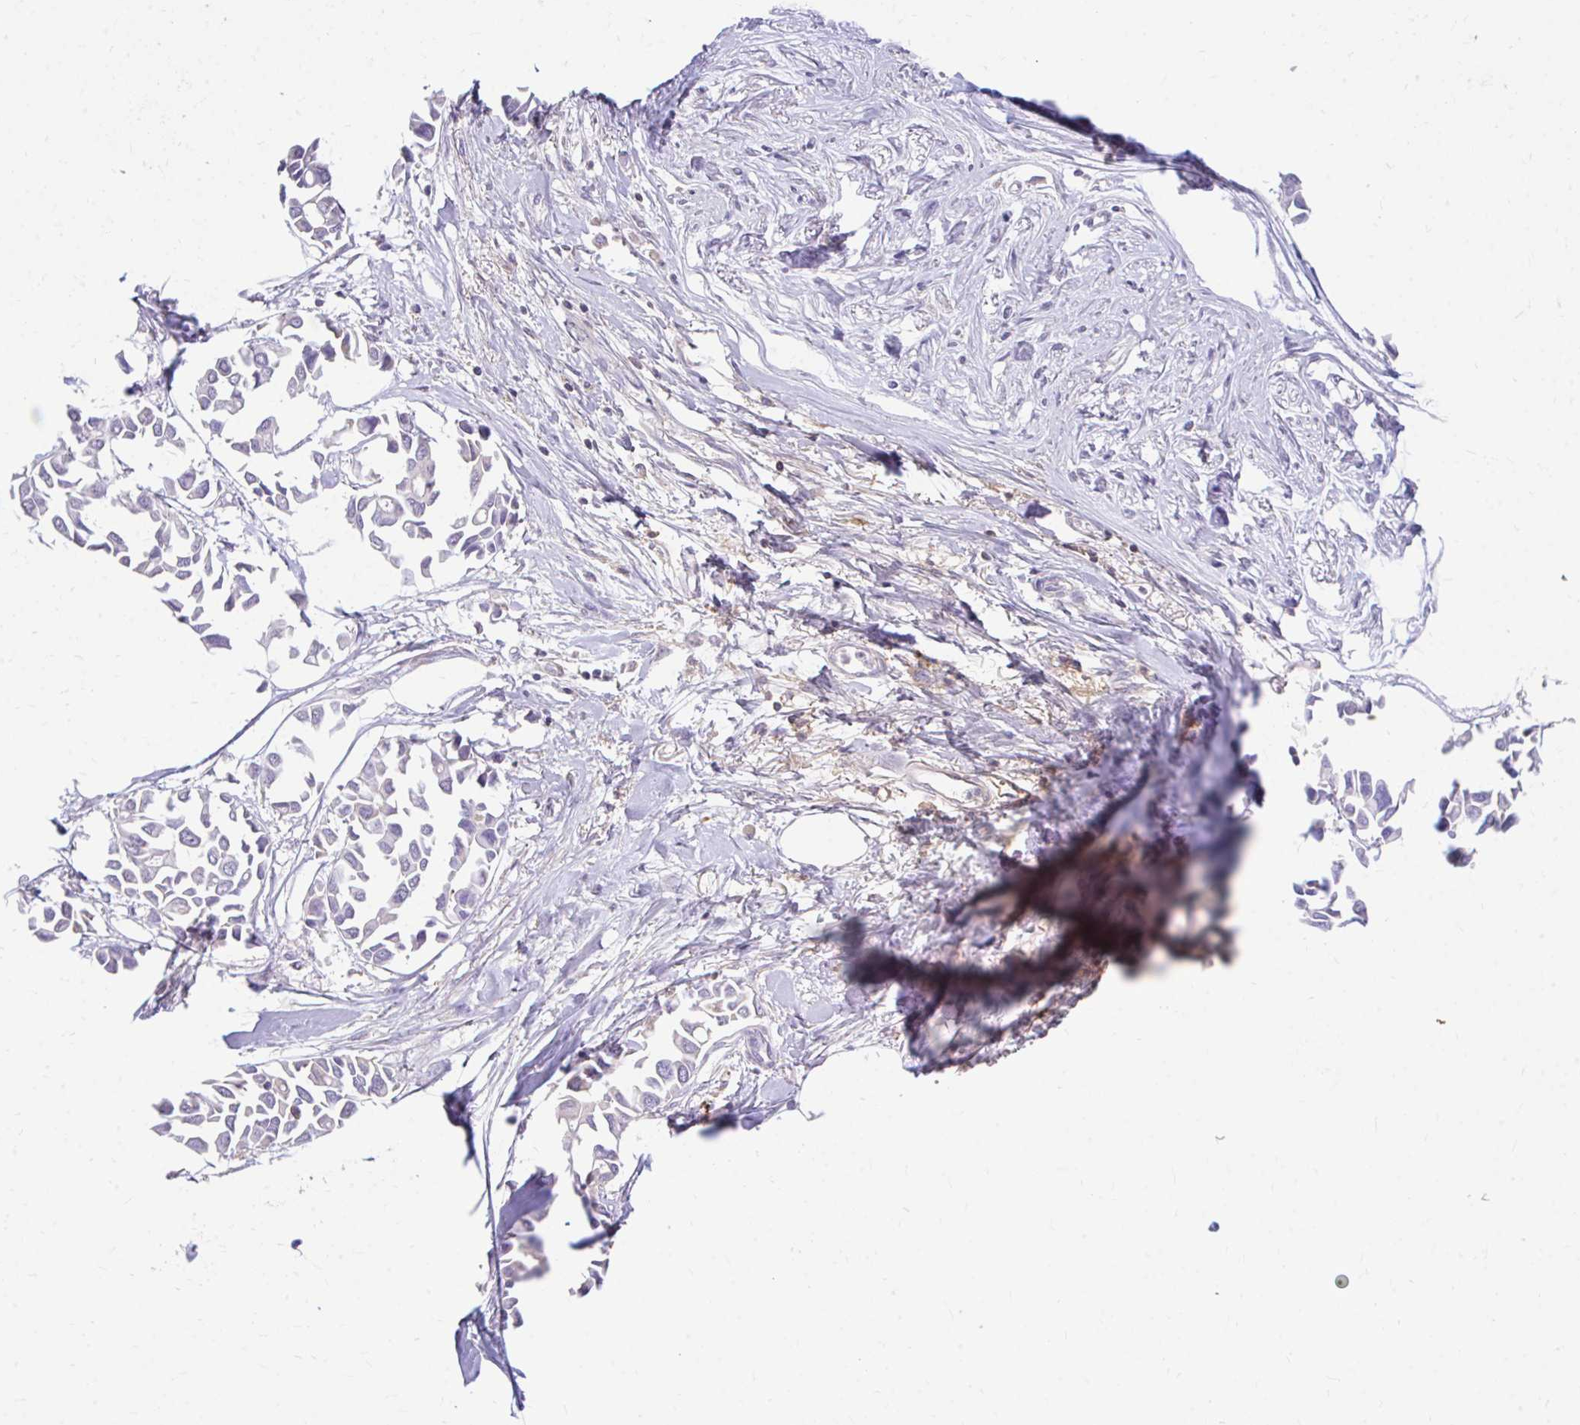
{"staining": {"intensity": "negative", "quantity": "none", "location": "none"}, "tissue": "breast cancer", "cell_type": "Tumor cells", "image_type": "cancer", "snomed": [{"axis": "morphology", "description": "Duct carcinoma"}, {"axis": "topography", "description": "Breast"}], "caption": "Immunohistochemistry (IHC) image of human breast cancer (invasive ductal carcinoma) stained for a protein (brown), which shows no positivity in tumor cells.", "gene": "CFH", "patient": {"sex": "female", "age": 54}}